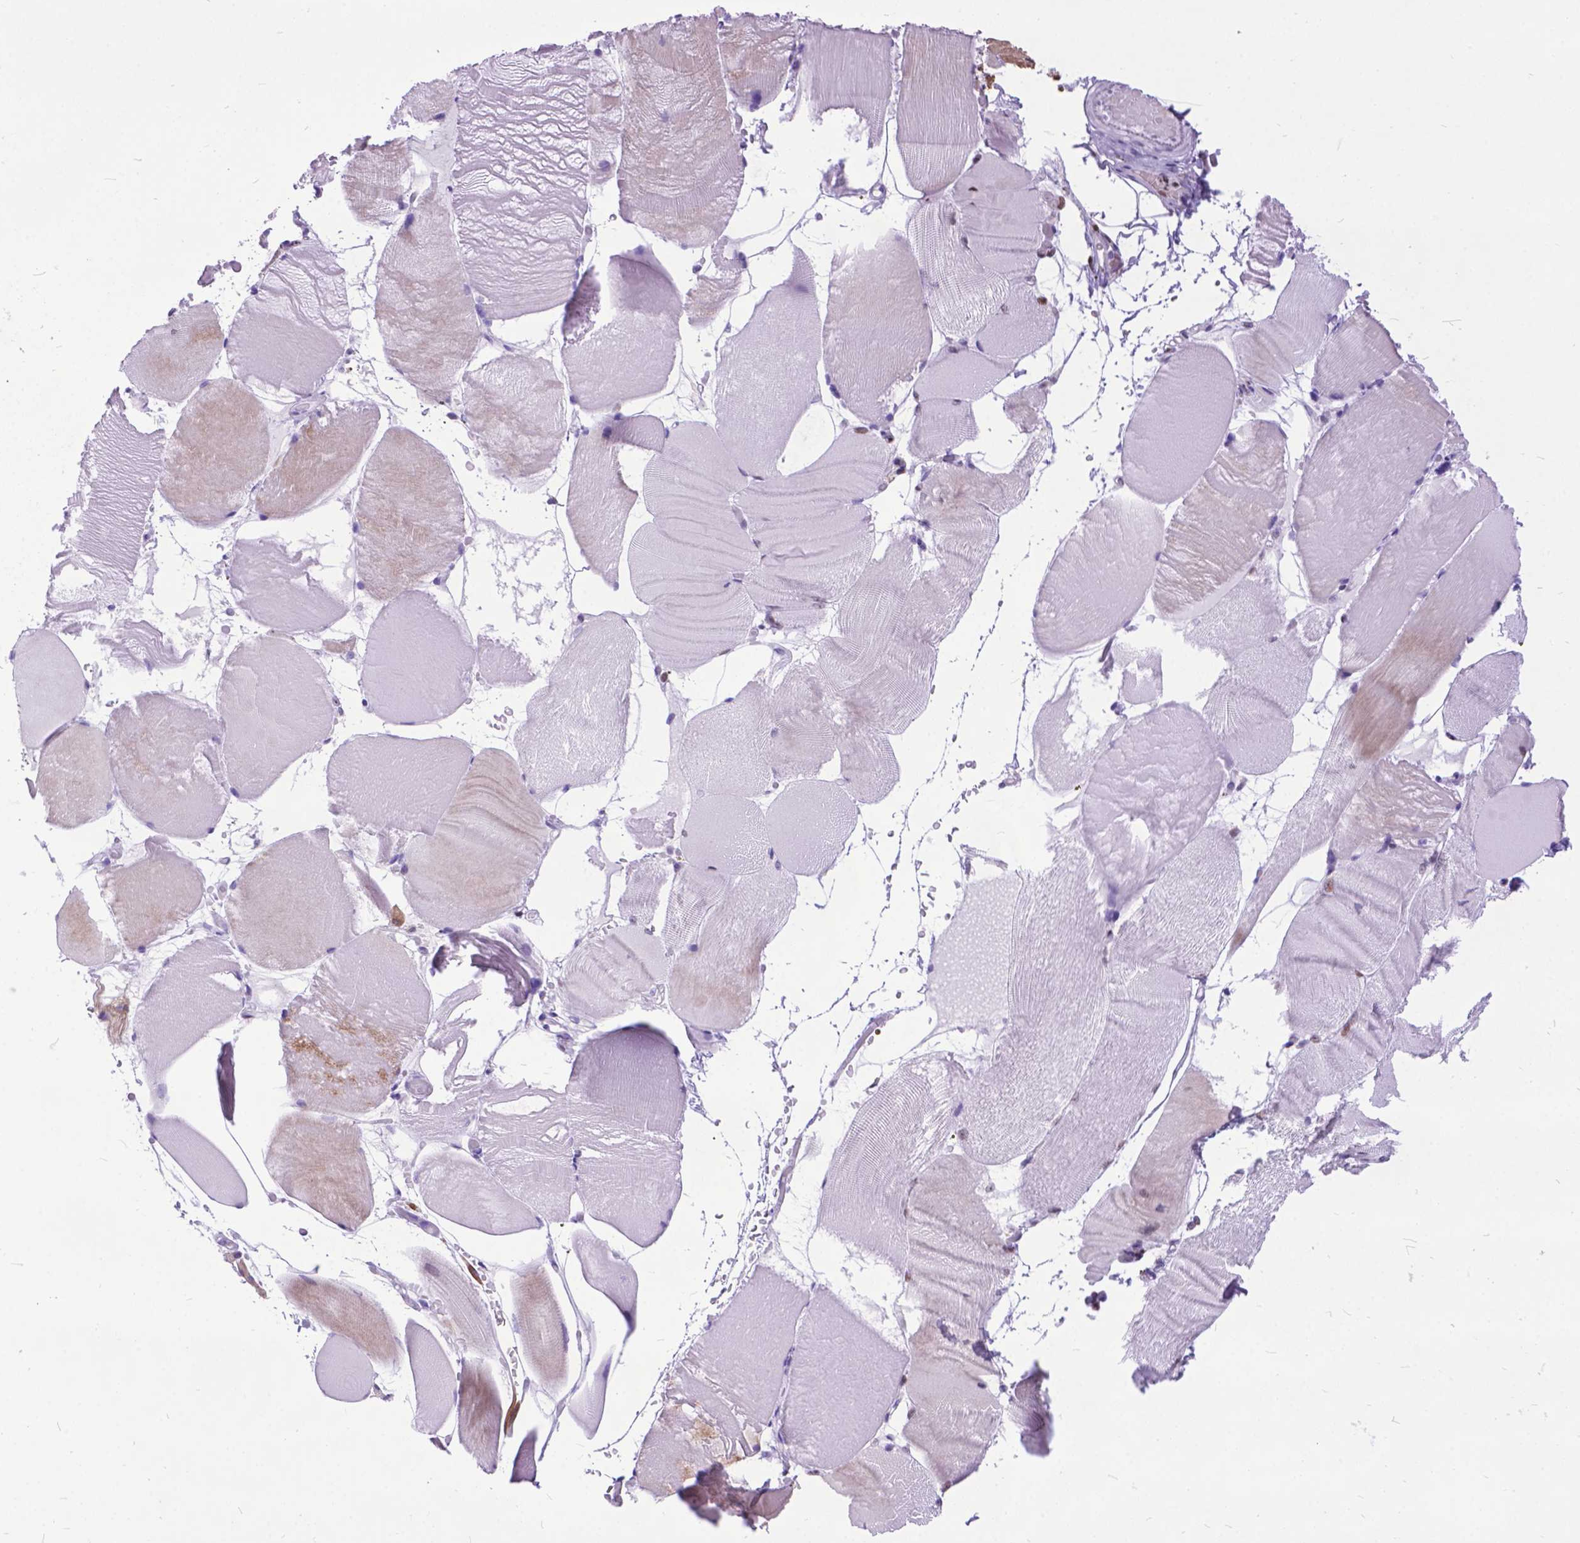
{"staining": {"intensity": "moderate", "quantity": "<25%", "location": "cytoplasmic/membranous,nuclear"}, "tissue": "skeletal muscle", "cell_type": "Myocytes", "image_type": "normal", "snomed": [{"axis": "morphology", "description": "Normal tissue, NOS"}, {"axis": "topography", "description": "Skeletal muscle"}], "caption": "This is a micrograph of IHC staining of normal skeletal muscle, which shows moderate expression in the cytoplasmic/membranous,nuclear of myocytes.", "gene": "POLE4", "patient": {"sex": "female", "age": 37}}